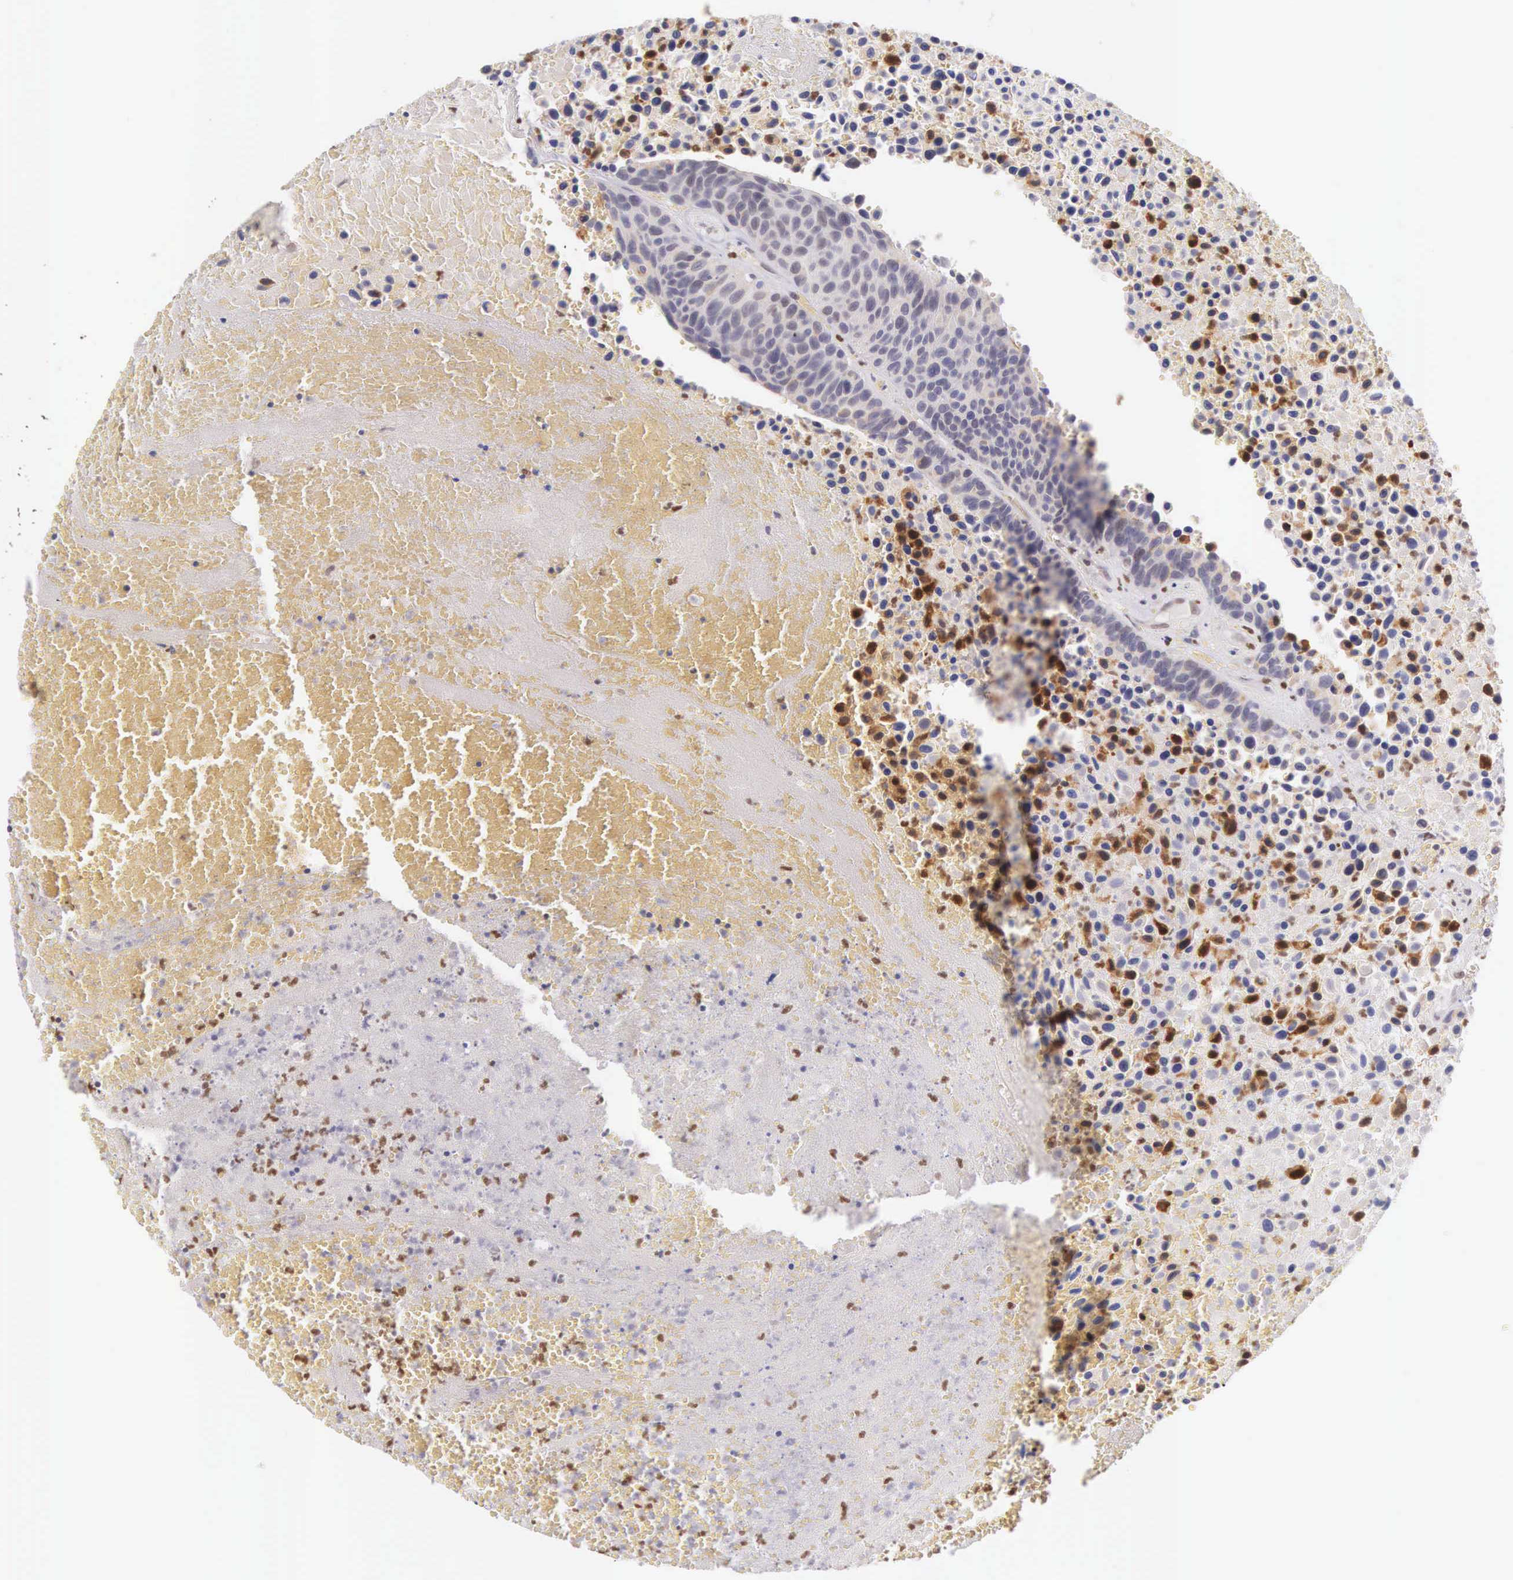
{"staining": {"intensity": "weak", "quantity": "<25%", "location": "nuclear"}, "tissue": "urothelial cancer", "cell_type": "Tumor cells", "image_type": "cancer", "snomed": [{"axis": "morphology", "description": "Urothelial carcinoma, High grade"}, {"axis": "topography", "description": "Urinary bladder"}], "caption": "DAB immunohistochemical staining of urothelial cancer reveals no significant positivity in tumor cells.", "gene": "VRK1", "patient": {"sex": "male", "age": 66}}